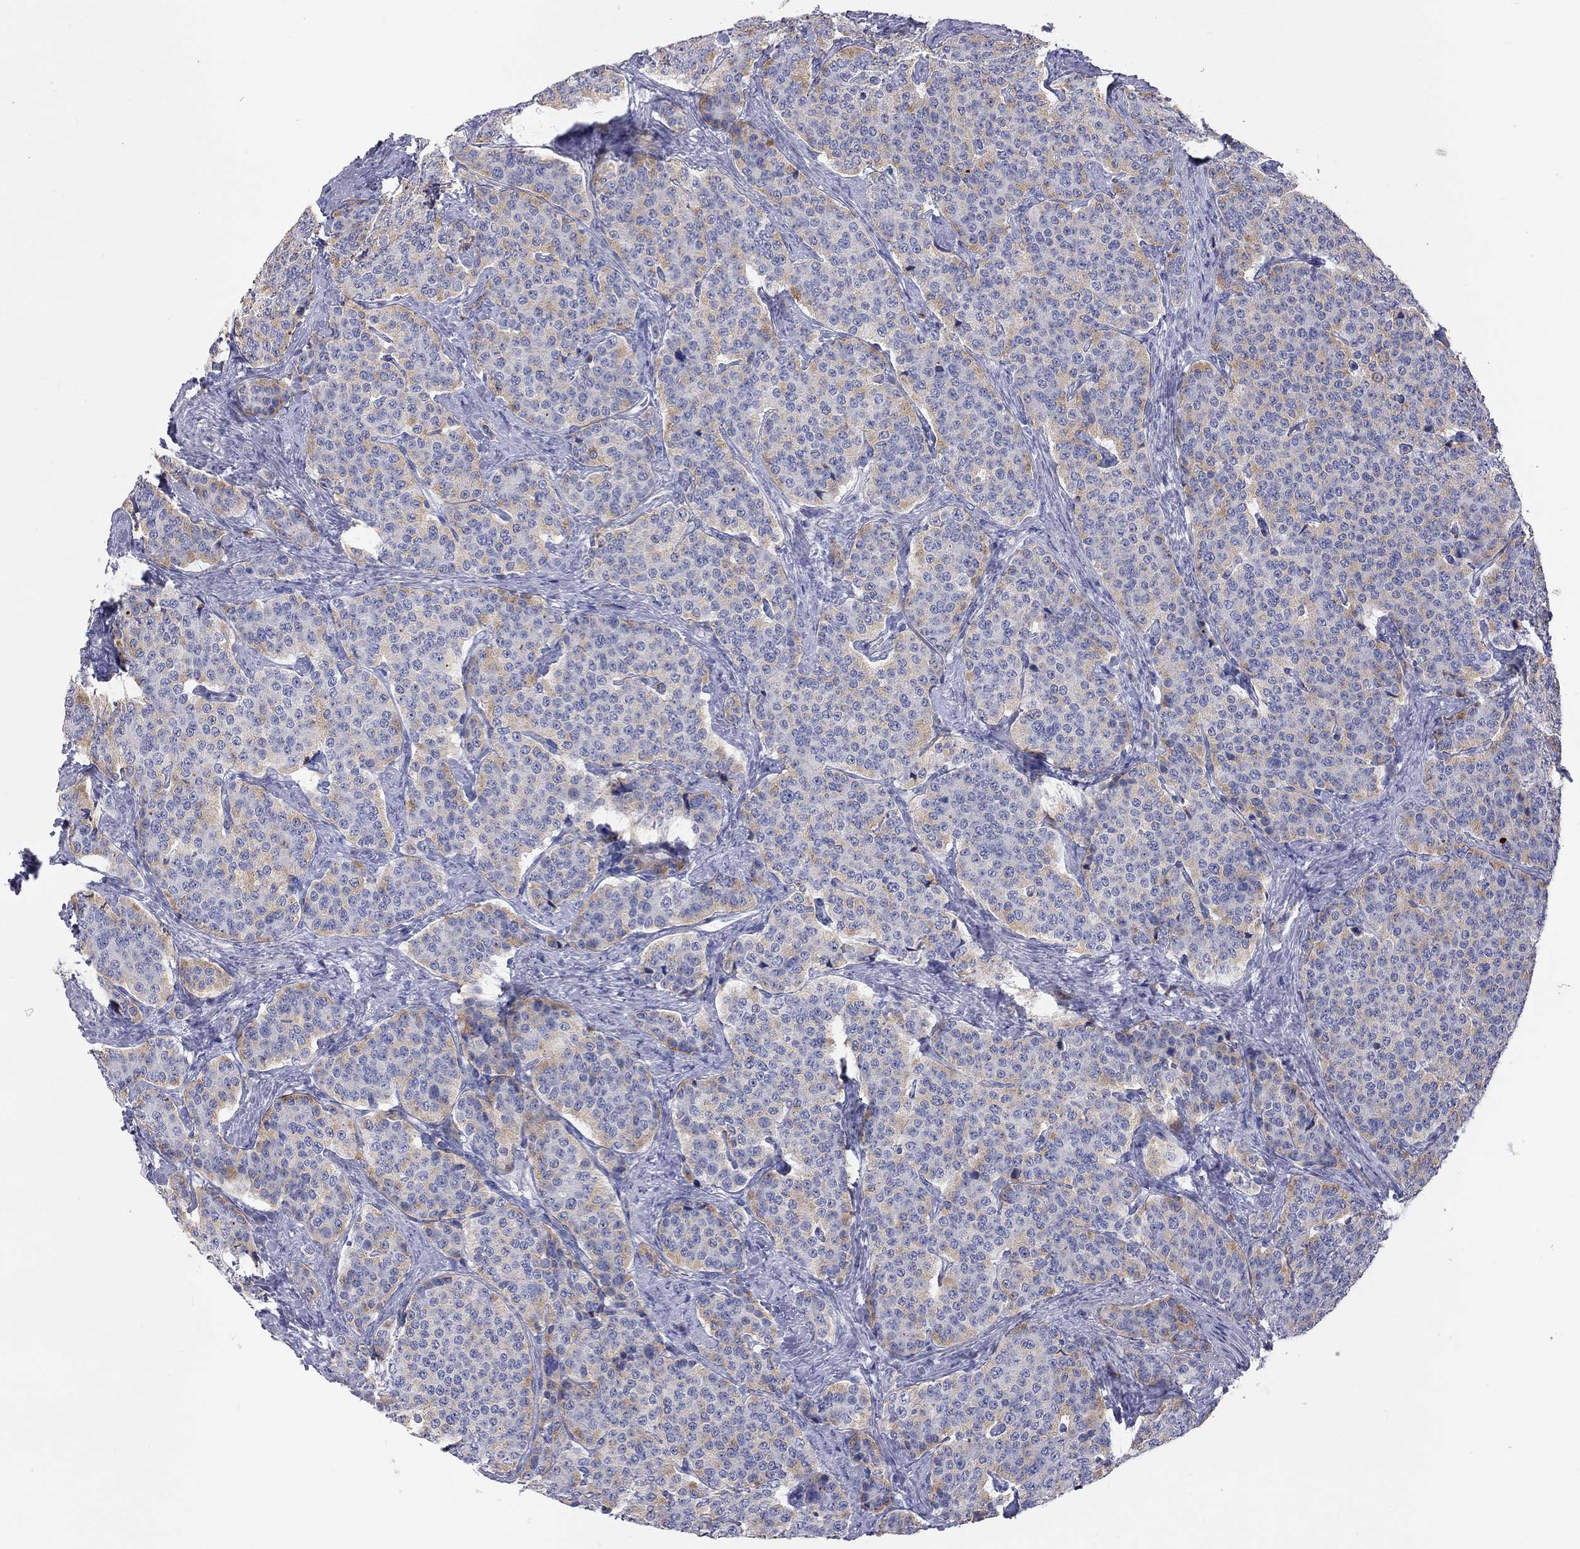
{"staining": {"intensity": "weak", "quantity": "<25%", "location": "cytoplasmic/membranous"}, "tissue": "carcinoid", "cell_type": "Tumor cells", "image_type": "cancer", "snomed": [{"axis": "morphology", "description": "Carcinoid, malignant, NOS"}, {"axis": "topography", "description": "Small intestine"}], "caption": "The micrograph shows no staining of tumor cells in malignant carcinoid.", "gene": "ST7L", "patient": {"sex": "female", "age": 58}}